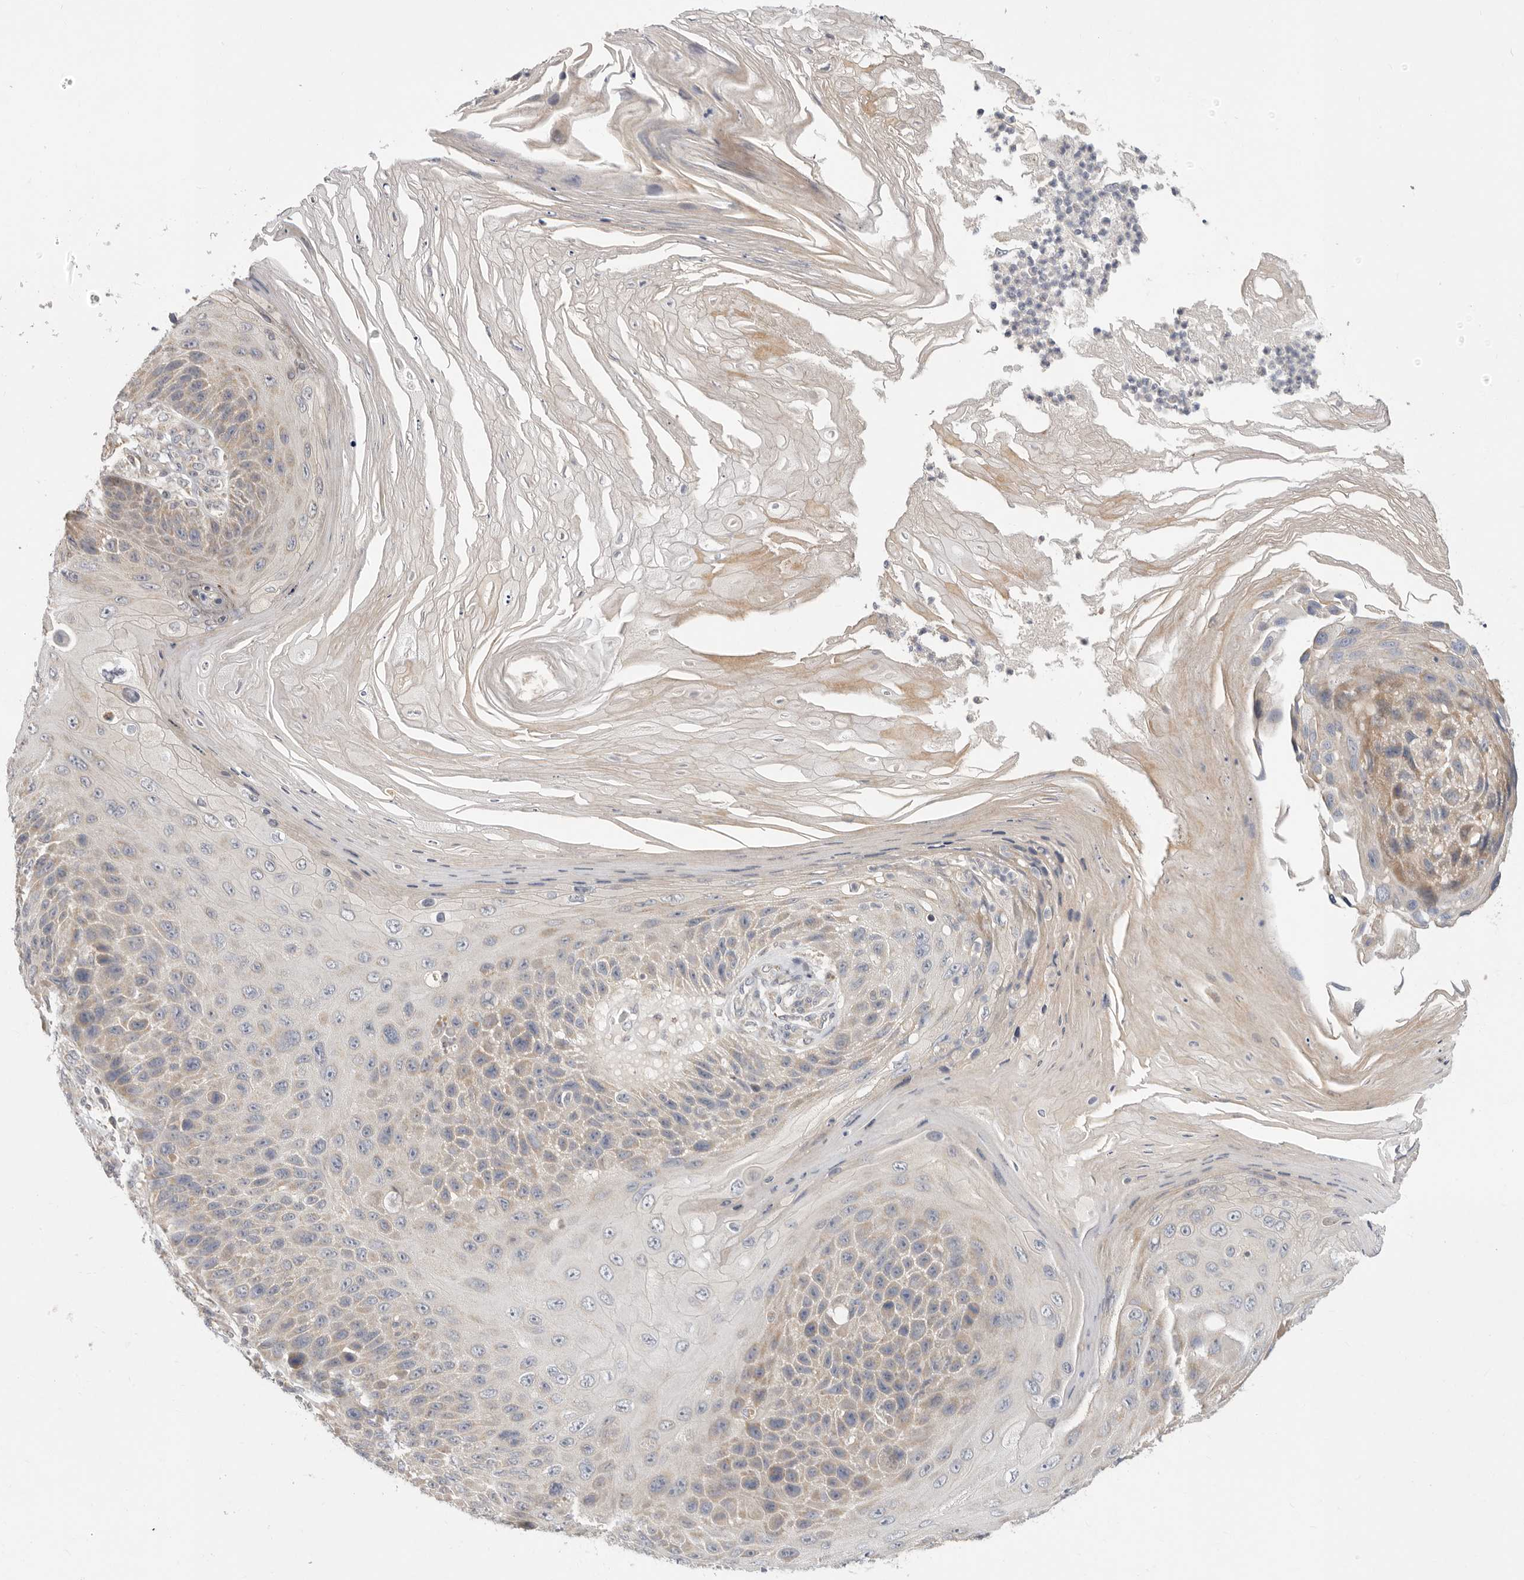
{"staining": {"intensity": "weak", "quantity": "<25%", "location": "cytoplasmic/membranous"}, "tissue": "skin cancer", "cell_type": "Tumor cells", "image_type": "cancer", "snomed": [{"axis": "morphology", "description": "Squamous cell carcinoma, NOS"}, {"axis": "topography", "description": "Skin"}], "caption": "Squamous cell carcinoma (skin) was stained to show a protein in brown. There is no significant expression in tumor cells. Brightfield microscopy of IHC stained with DAB (brown) and hematoxylin (blue), captured at high magnification.", "gene": "USH1C", "patient": {"sex": "female", "age": 88}}